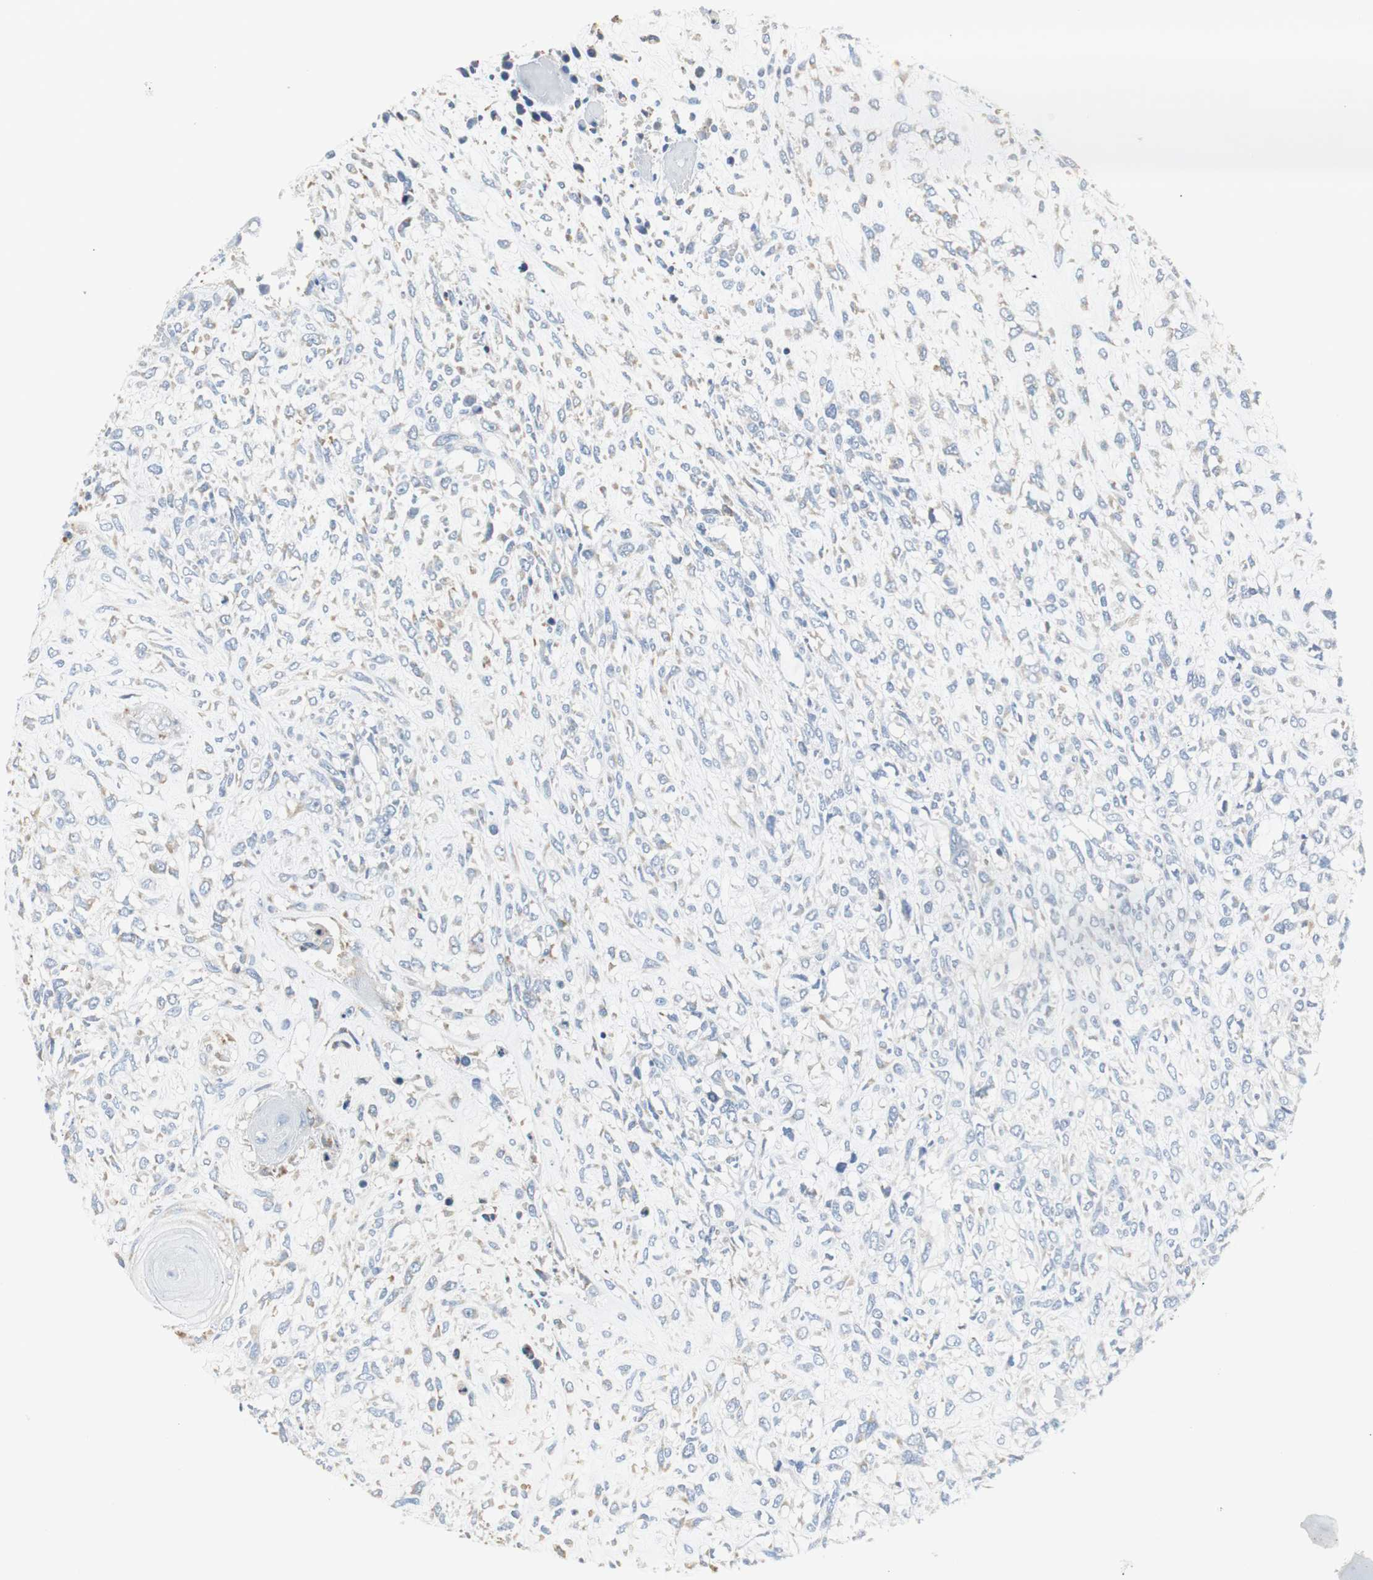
{"staining": {"intensity": "weak", "quantity": "25%-75%", "location": "cytoplasmic/membranous"}, "tissue": "head and neck cancer", "cell_type": "Tumor cells", "image_type": "cancer", "snomed": [{"axis": "morphology", "description": "Necrosis, NOS"}, {"axis": "morphology", "description": "Neoplasm, malignant, NOS"}, {"axis": "topography", "description": "Salivary gland"}, {"axis": "topography", "description": "Head-Neck"}], "caption": "Brown immunohistochemical staining in head and neck cancer reveals weak cytoplasmic/membranous expression in approximately 25%-75% of tumor cells.", "gene": "SLC2A5", "patient": {"sex": "male", "age": 43}}